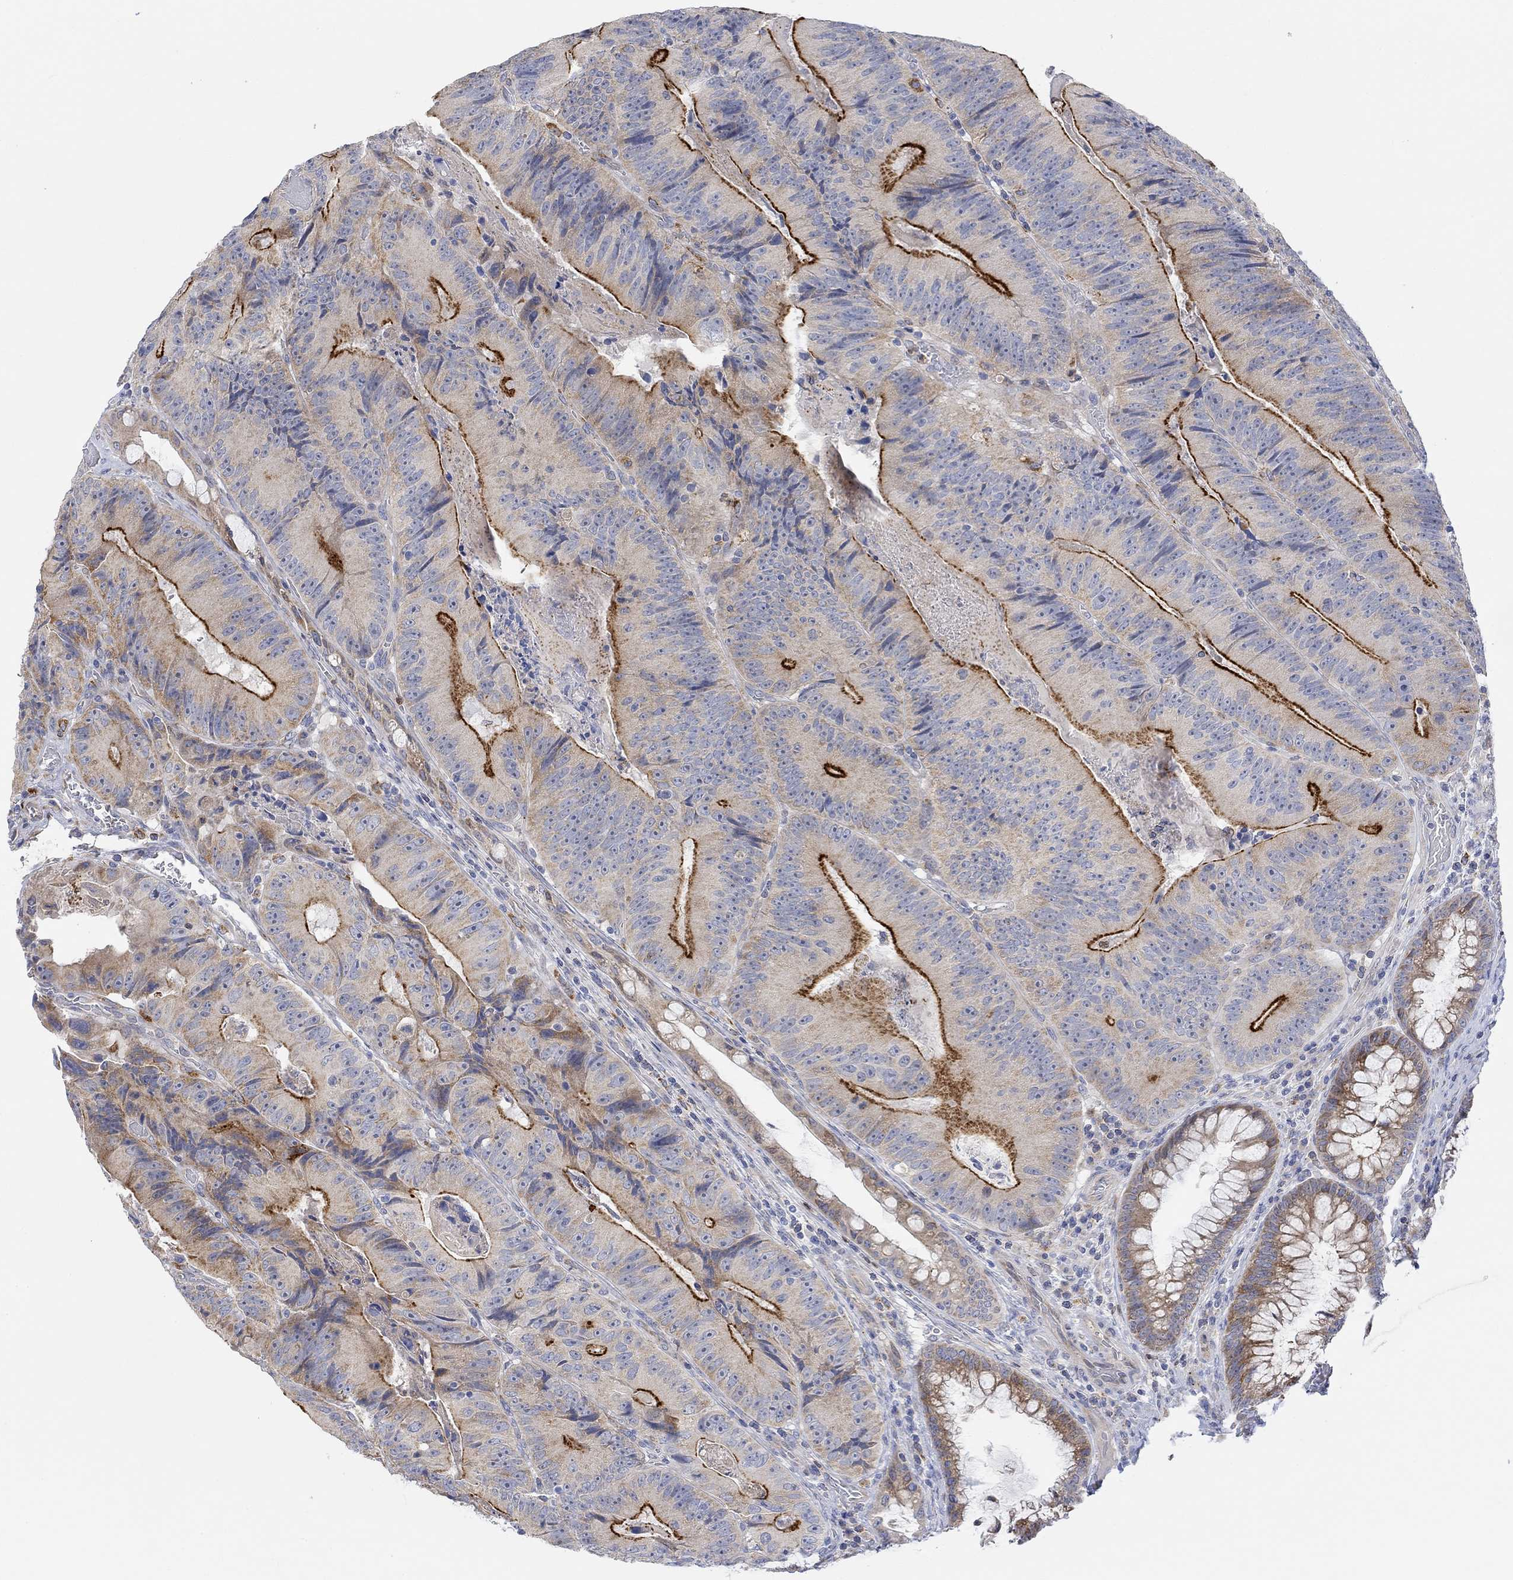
{"staining": {"intensity": "strong", "quantity": ">75%", "location": "cytoplasmic/membranous"}, "tissue": "colorectal cancer", "cell_type": "Tumor cells", "image_type": "cancer", "snomed": [{"axis": "morphology", "description": "Adenocarcinoma, NOS"}, {"axis": "topography", "description": "Colon"}], "caption": "Protein staining of colorectal adenocarcinoma tissue shows strong cytoplasmic/membranous staining in approximately >75% of tumor cells.", "gene": "ACSL1", "patient": {"sex": "female", "age": 86}}